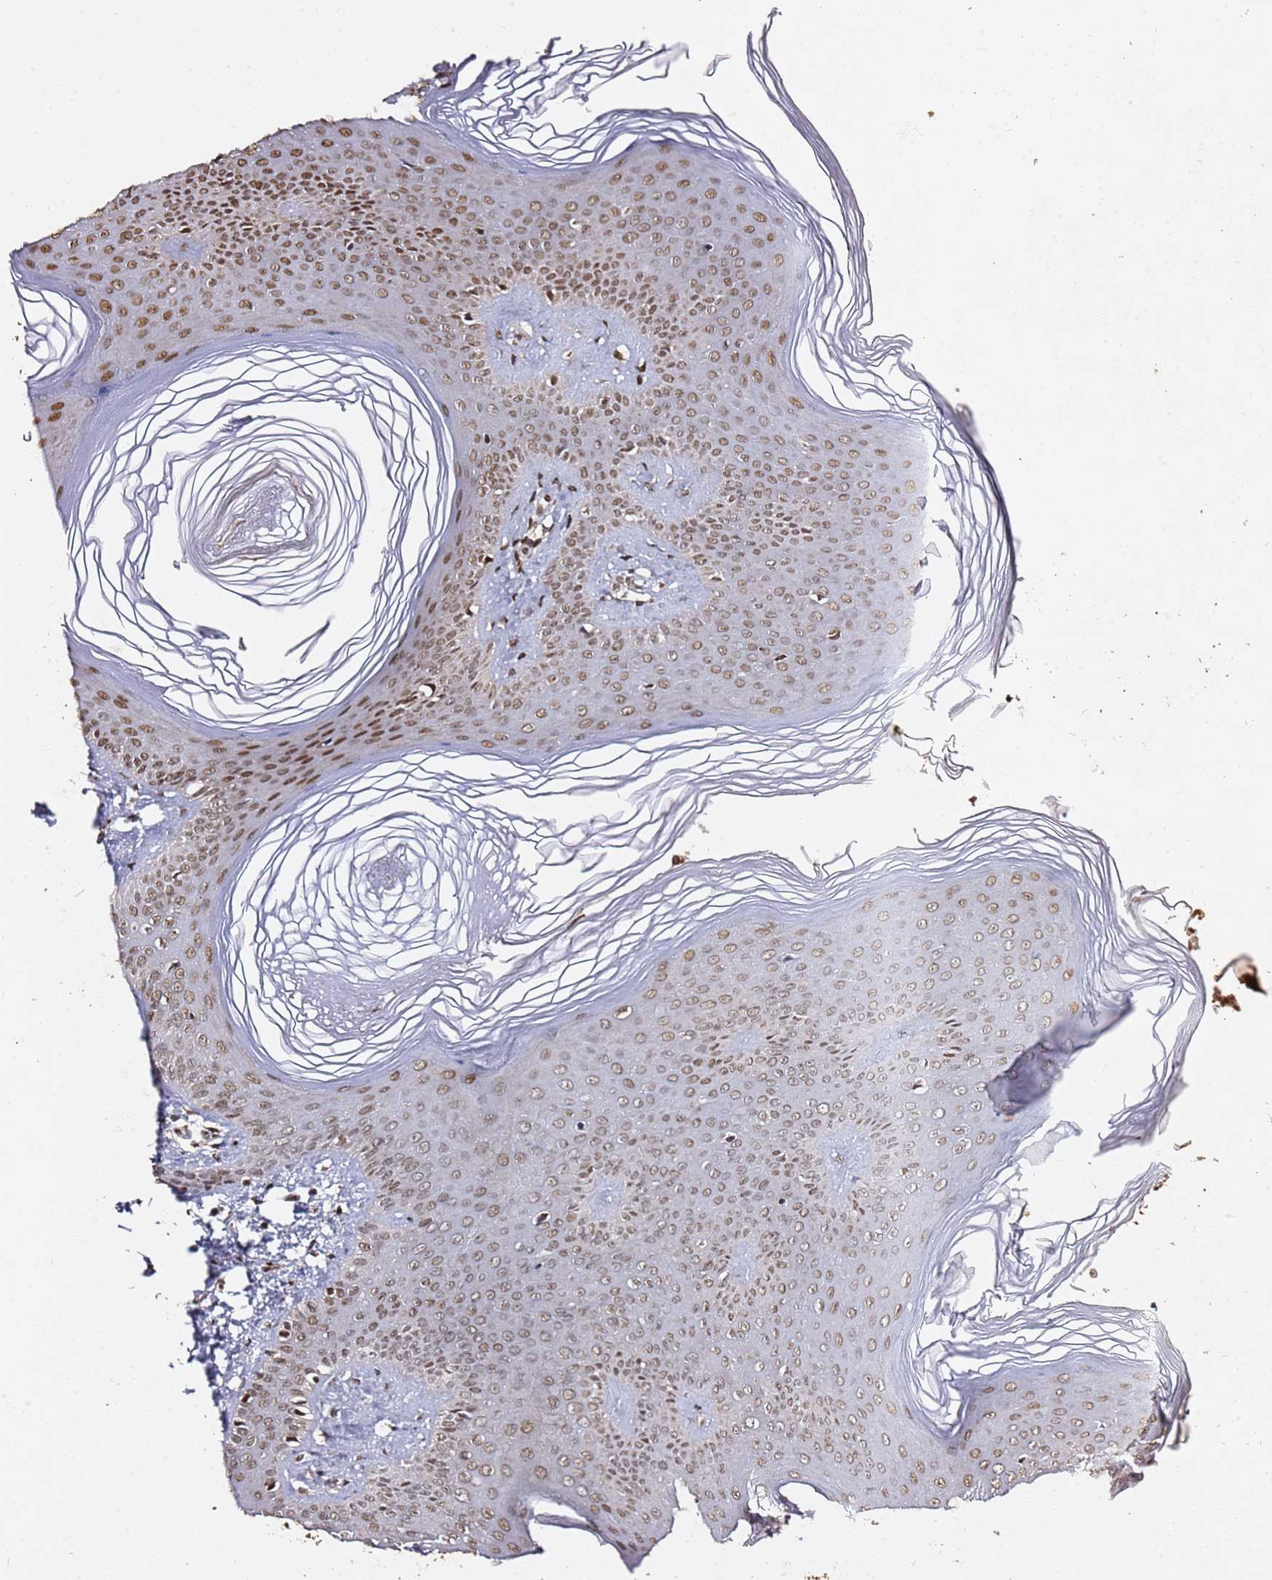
{"staining": {"intensity": "moderate", "quantity": ">75%", "location": "nuclear"}, "tissue": "skin", "cell_type": "Epidermal cells", "image_type": "normal", "snomed": [{"axis": "morphology", "description": "Normal tissue, NOS"}, {"axis": "morphology", "description": "Inflammation, NOS"}, {"axis": "topography", "description": "Soft tissue"}, {"axis": "topography", "description": "Anal"}], "caption": "Protein positivity by IHC reveals moderate nuclear staining in approximately >75% of epidermal cells in normal skin.", "gene": "TP53AIP1", "patient": {"sex": "female", "age": 15}}